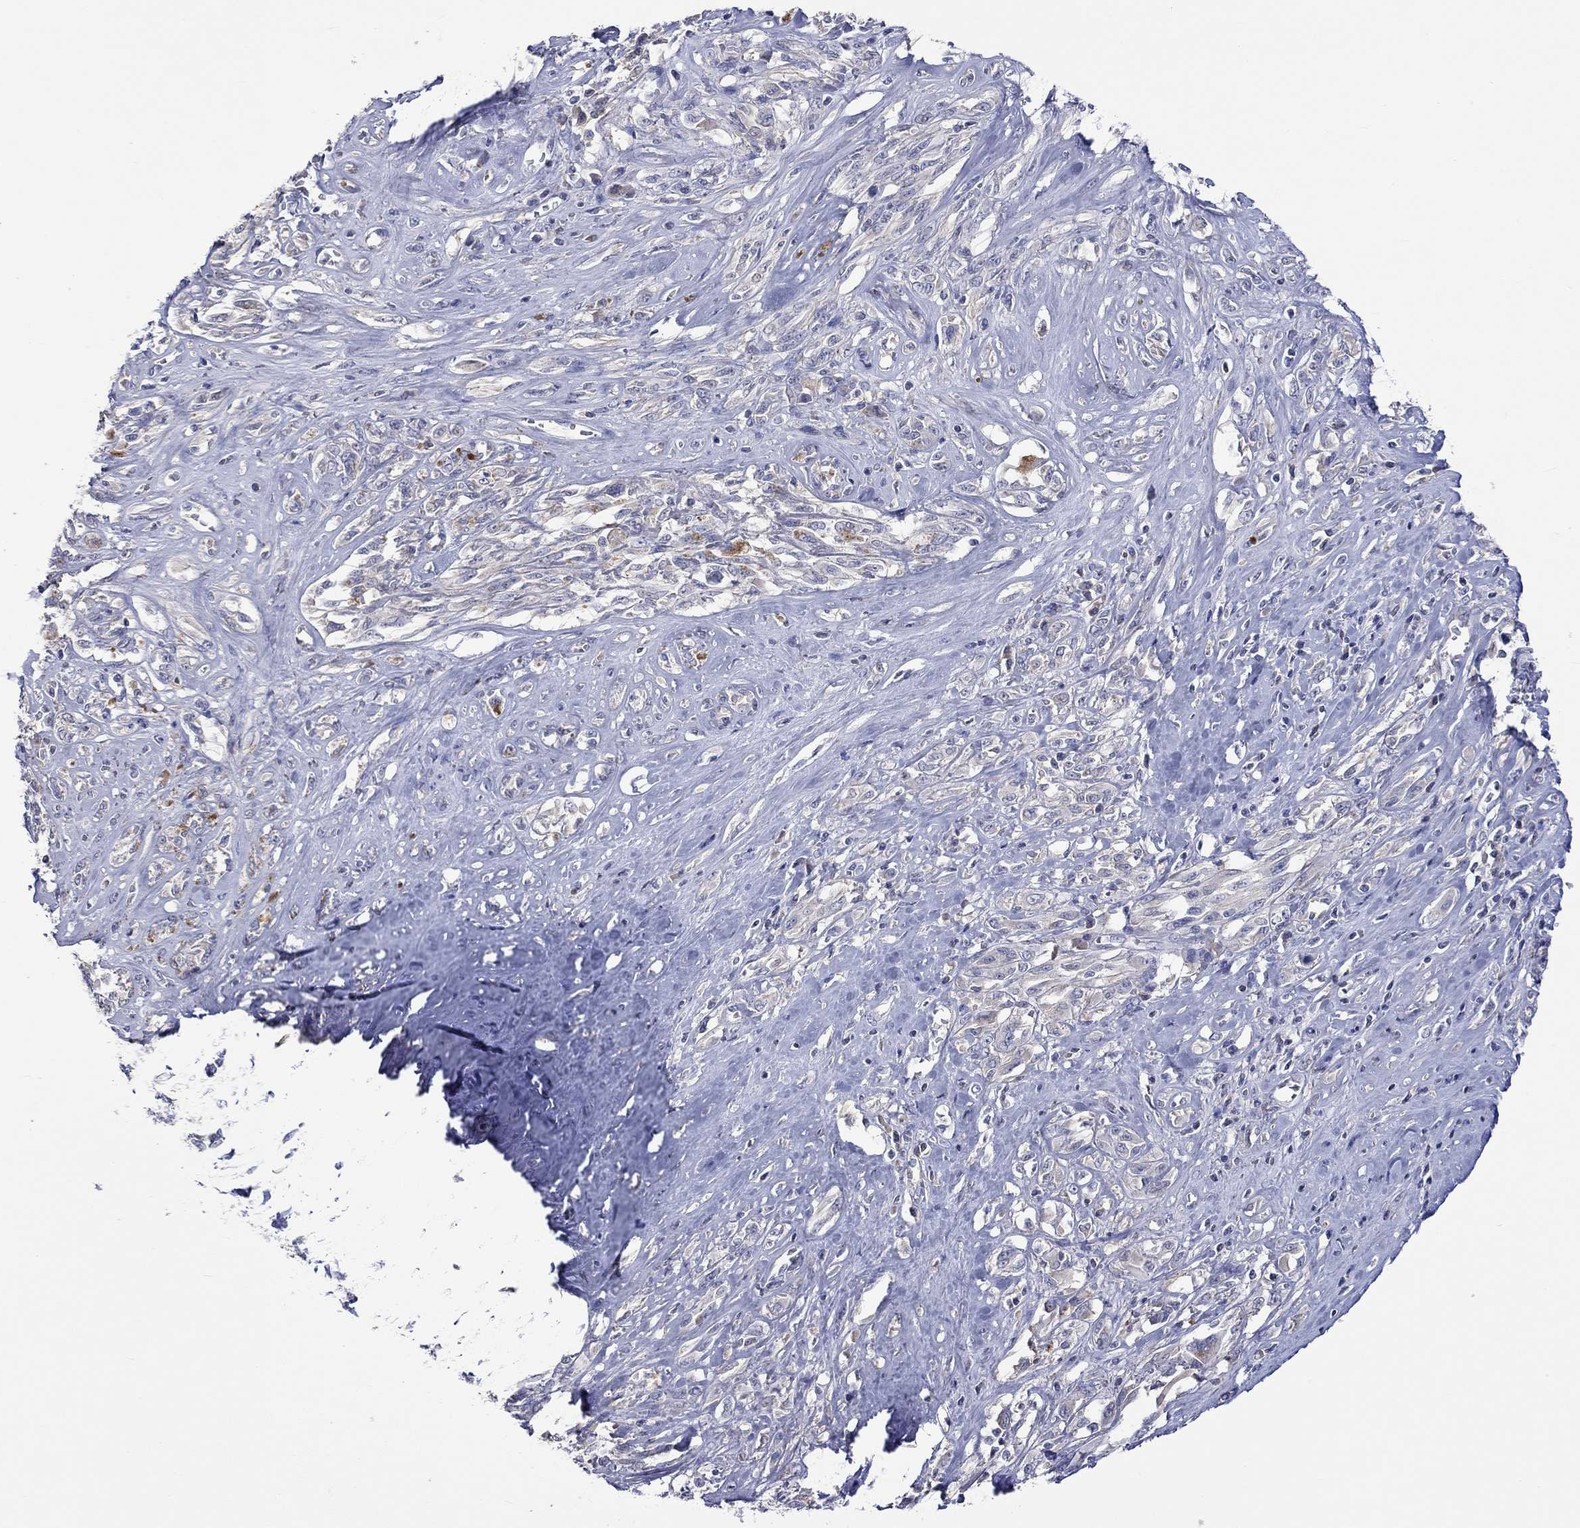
{"staining": {"intensity": "negative", "quantity": "none", "location": "none"}, "tissue": "melanoma", "cell_type": "Tumor cells", "image_type": "cancer", "snomed": [{"axis": "morphology", "description": "Malignant melanoma, NOS"}, {"axis": "topography", "description": "Skin"}], "caption": "Micrograph shows no protein expression in tumor cells of malignant melanoma tissue. The staining was performed using DAB (3,3'-diaminobenzidine) to visualize the protein expression in brown, while the nuclei were stained in blue with hematoxylin (Magnification: 20x).", "gene": "LRFN4", "patient": {"sex": "female", "age": 91}}